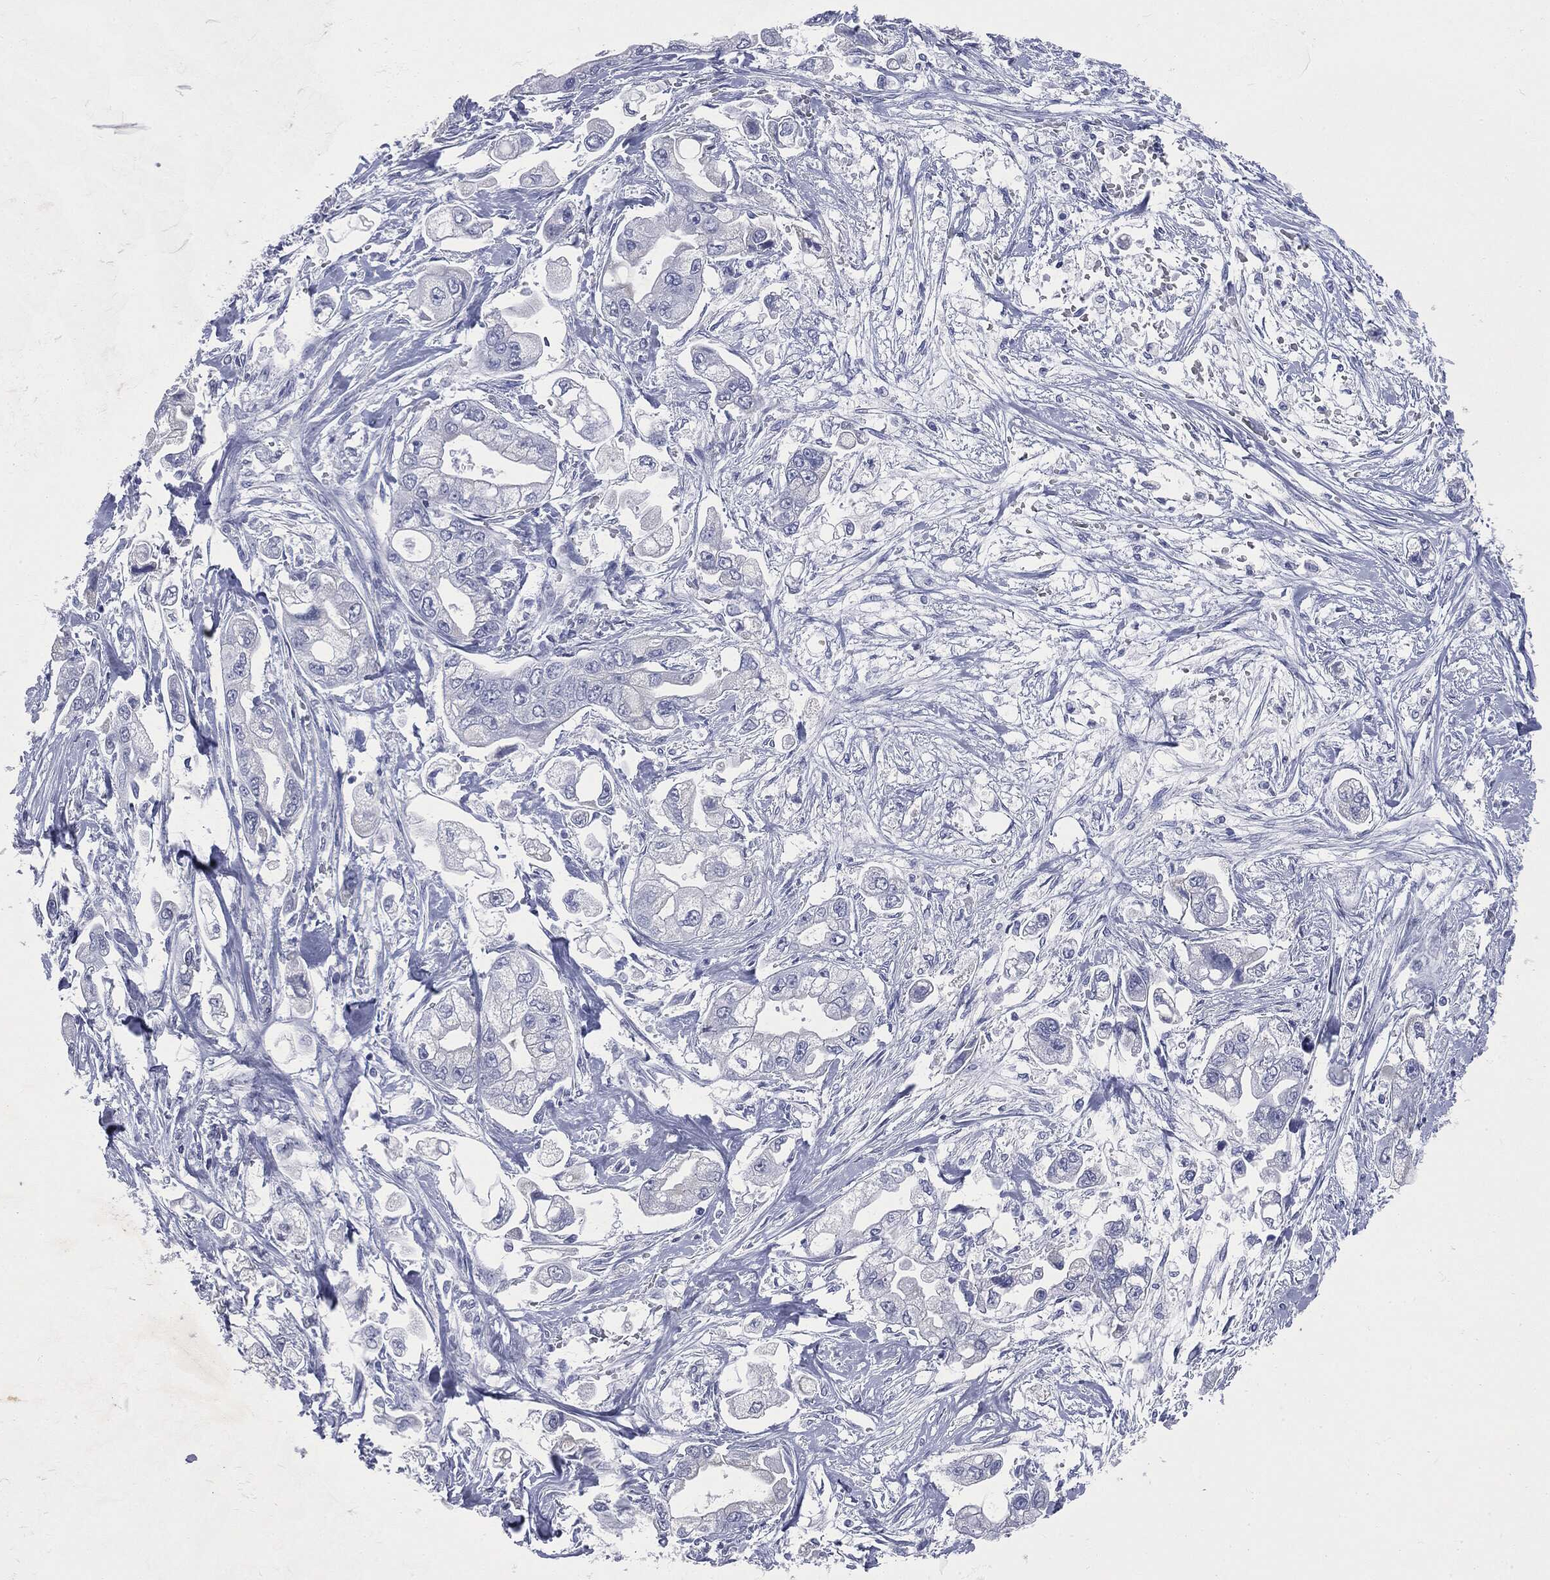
{"staining": {"intensity": "negative", "quantity": "none", "location": "none"}, "tissue": "stomach cancer", "cell_type": "Tumor cells", "image_type": "cancer", "snomed": [{"axis": "morphology", "description": "Adenocarcinoma, NOS"}, {"axis": "topography", "description": "Stomach"}], "caption": "DAB (3,3'-diaminobenzidine) immunohistochemical staining of human stomach adenocarcinoma demonstrates no significant expression in tumor cells.", "gene": "ATP2A1", "patient": {"sex": "male", "age": 62}}